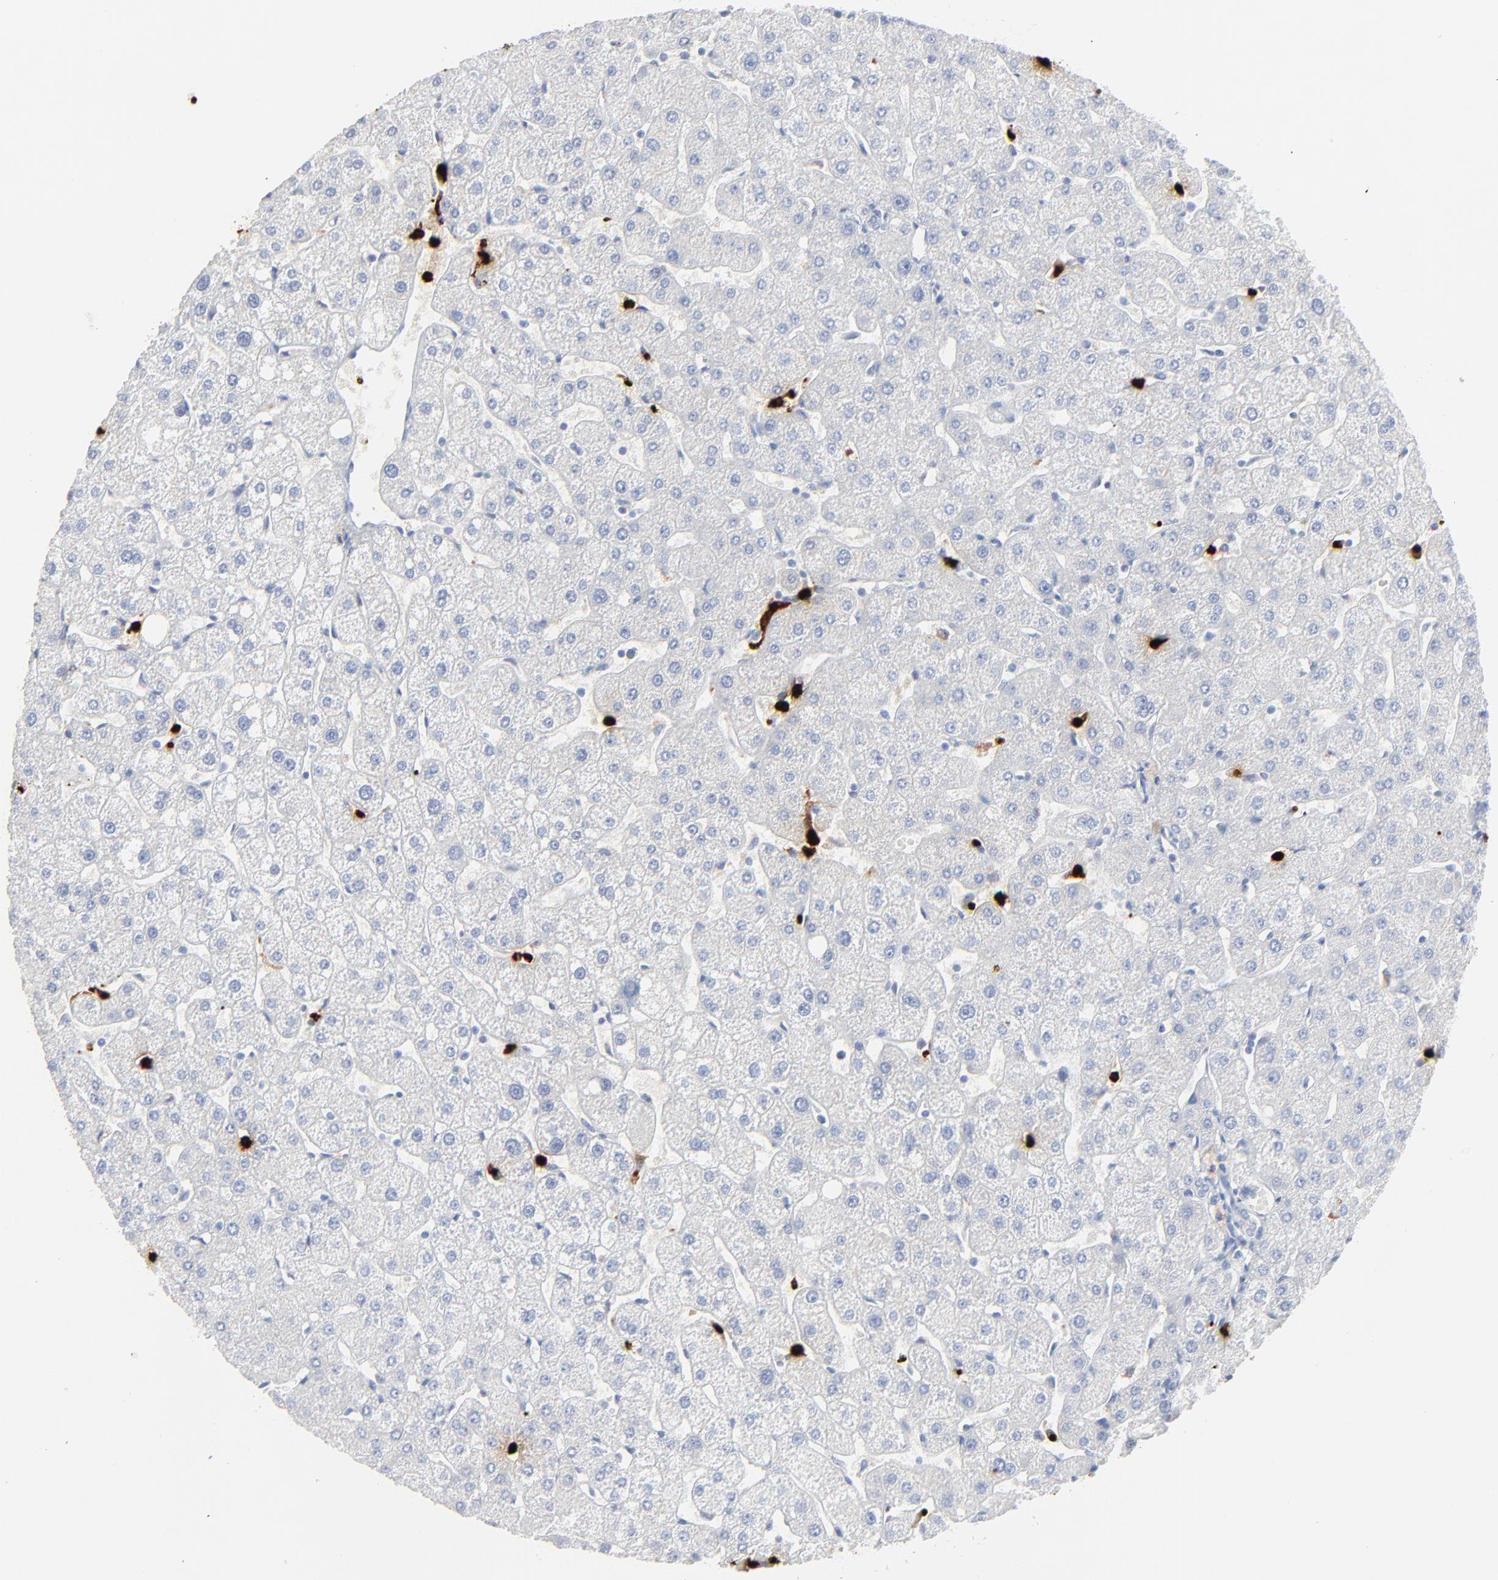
{"staining": {"intensity": "negative", "quantity": "none", "location": "none"}, "tissue": "liver", "cell_type": "Cholangiocytes", "image_type": "normal", "snomed": [{"axis": "morphology", "description": "Normal tissue, NOS"}, {"axis": "topography", "description": "Liver"}], "caption": "This image is of normal liver stained with IHC to label a protein in brown with the nuclei are counter-stained blue. There is no staining in cholangiocytes.", "gene": "LCN2", "patient": {"sex": "male", "age": 67}}